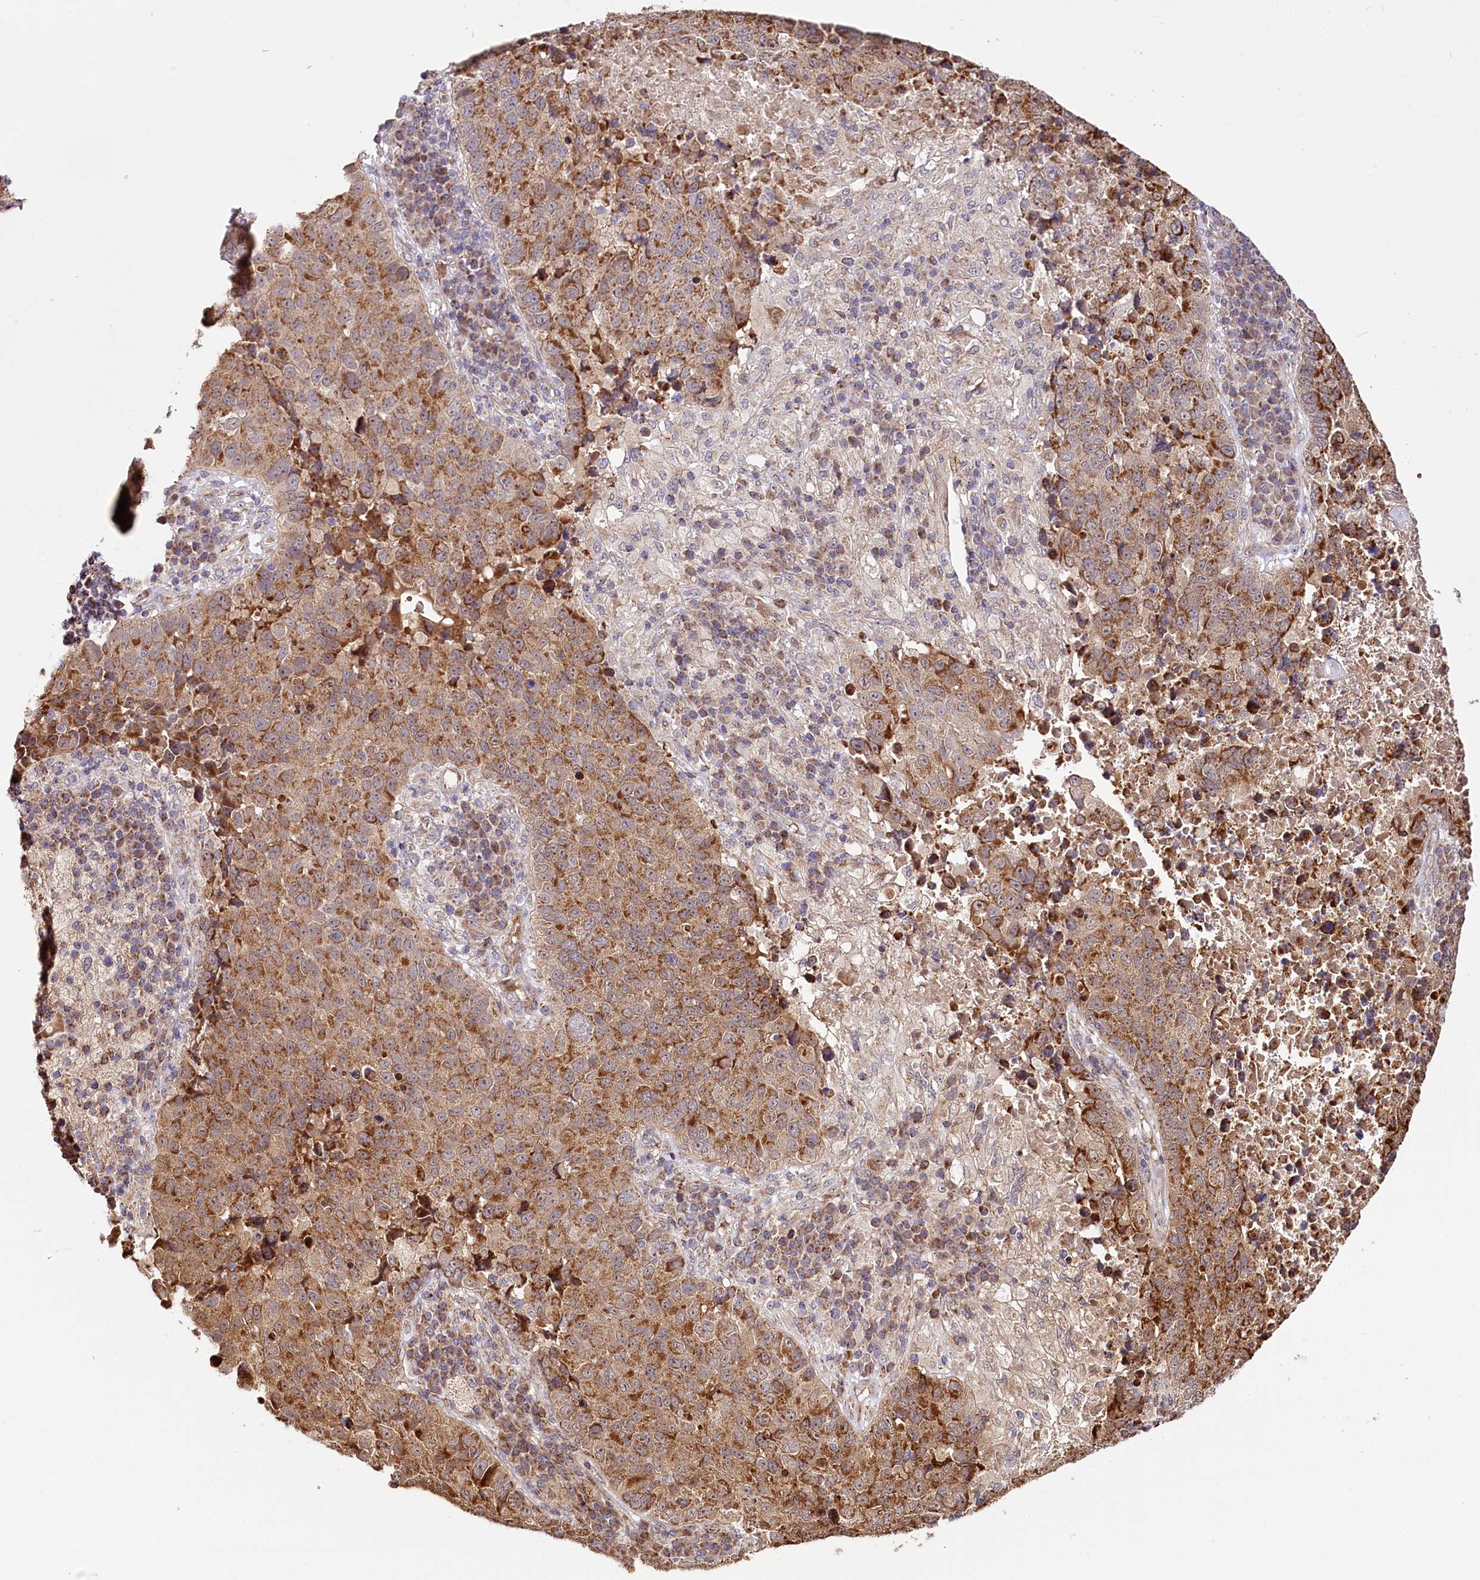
{"staining": {"intensity": "moderate", "quantity": ">75%", "location": "cytoplasmic/membranous"}, "tissue": "lung cancer", "cell_type": "Tumor cells", "image_type": "cancer", "snomed": [{"axis": "morphology", "description": "Squamous cell carcinoma, NOS"}, {"axis": "topography", "description": "Lung"}], "caption": "Immunohistochemical staining of human lung cancer demonstrates medium levels of moderate cytoplasmic/membranous protein staining in approximately >75% of tumor cells. The staining is performed using DAB brown chromogen to label protein expression. The nuclei are counter-stained blue using hematoxylin.", "gene": "ST7", "patient": {"sex": "male", "age": 73}}